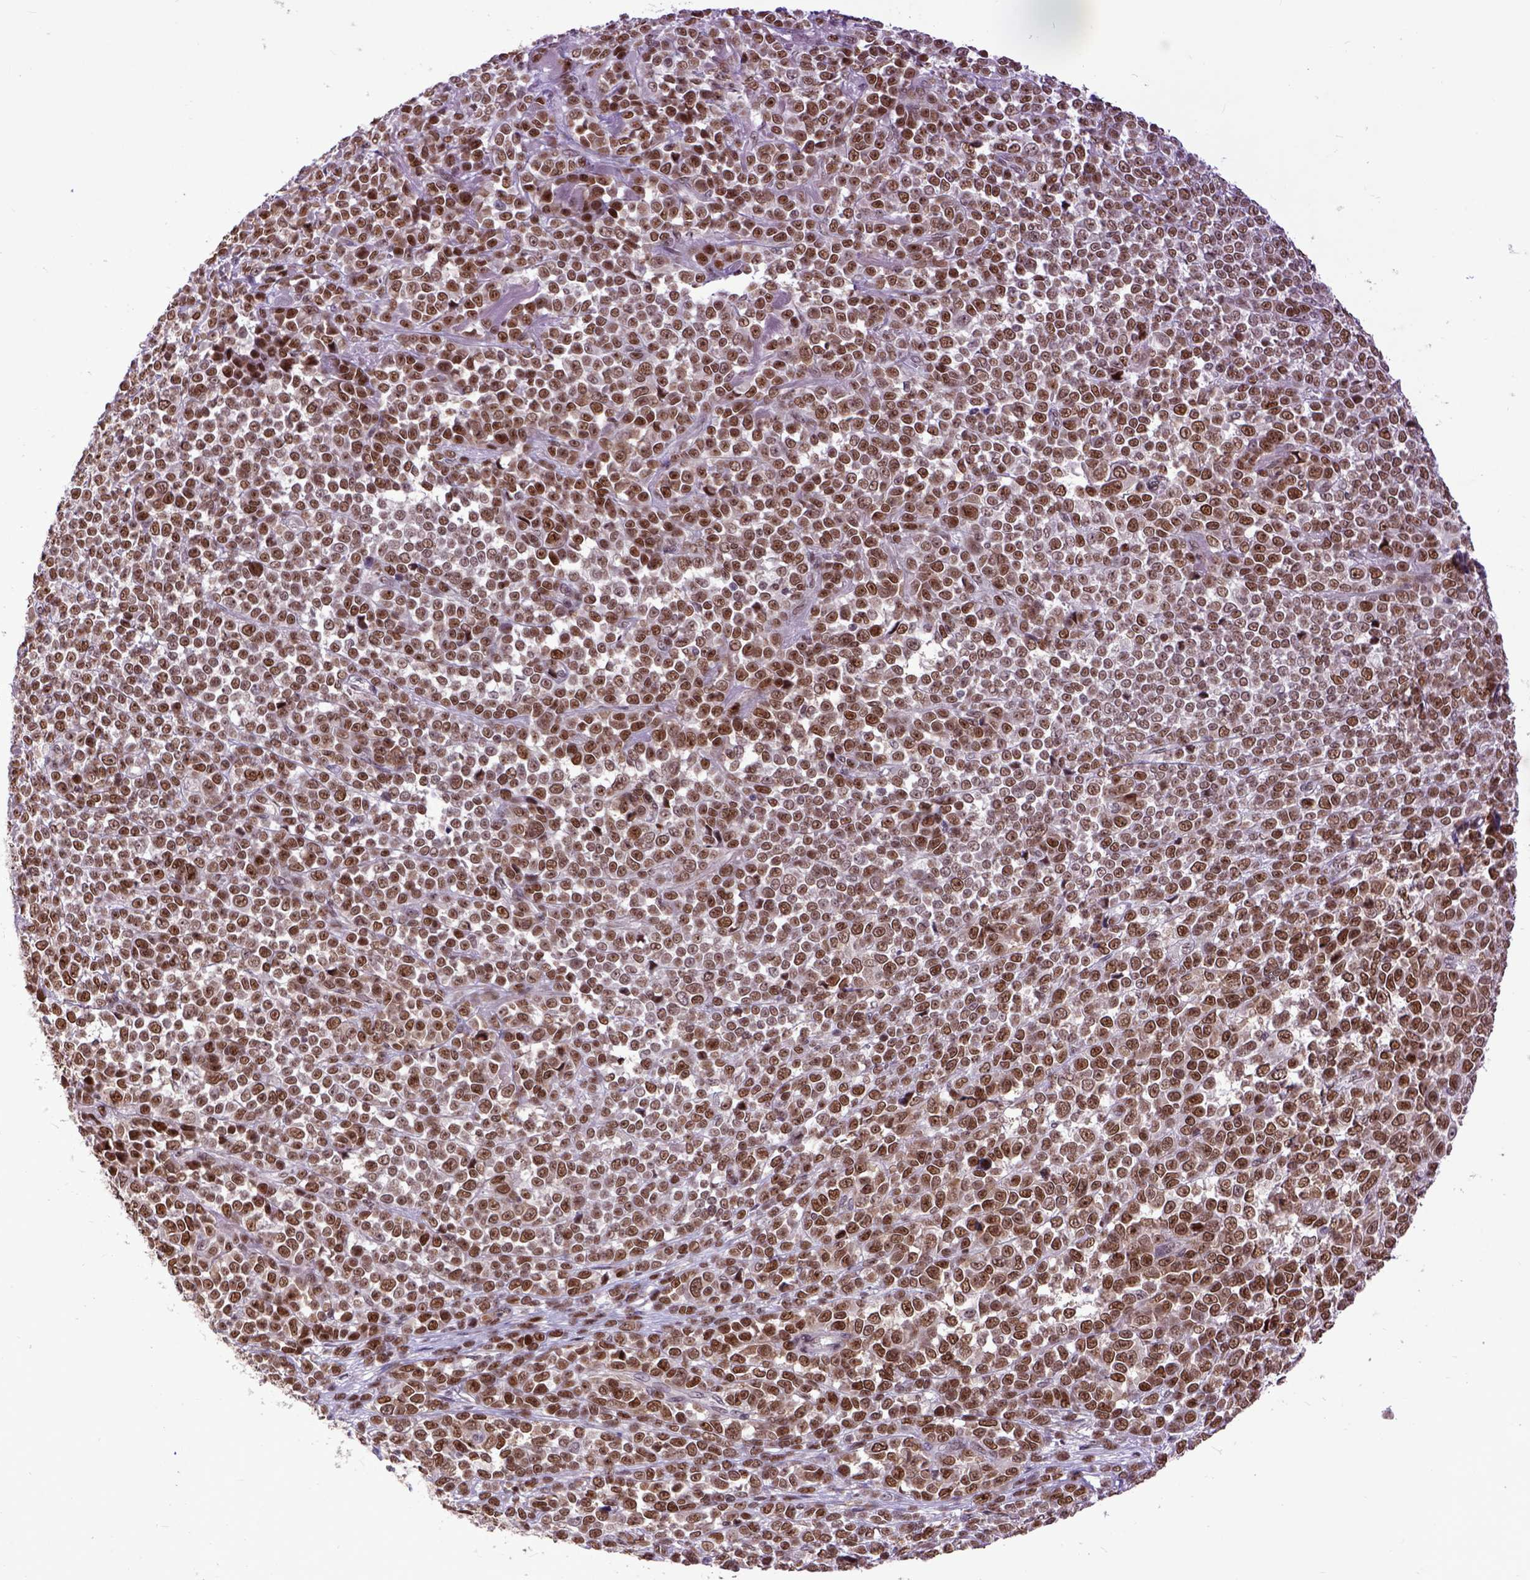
{"staining": {"intensity": "moderate", "quantity": ">75%", "location": "nuclear"}, "tissue": "melanoma", "cell_type": "Tumor cells", "image_type": "cancer", "snomed": [{"axis": "morphology", "description": "Malignant melanoma, NOS"}, {"axis": "topography", "description": "Skin"}], "caption": "Melanoma tissue shows moderate nuclear staining in about >75% of tumor cells", "gene": "RCC2", "patient": {"sex": "female", "age": 95}}